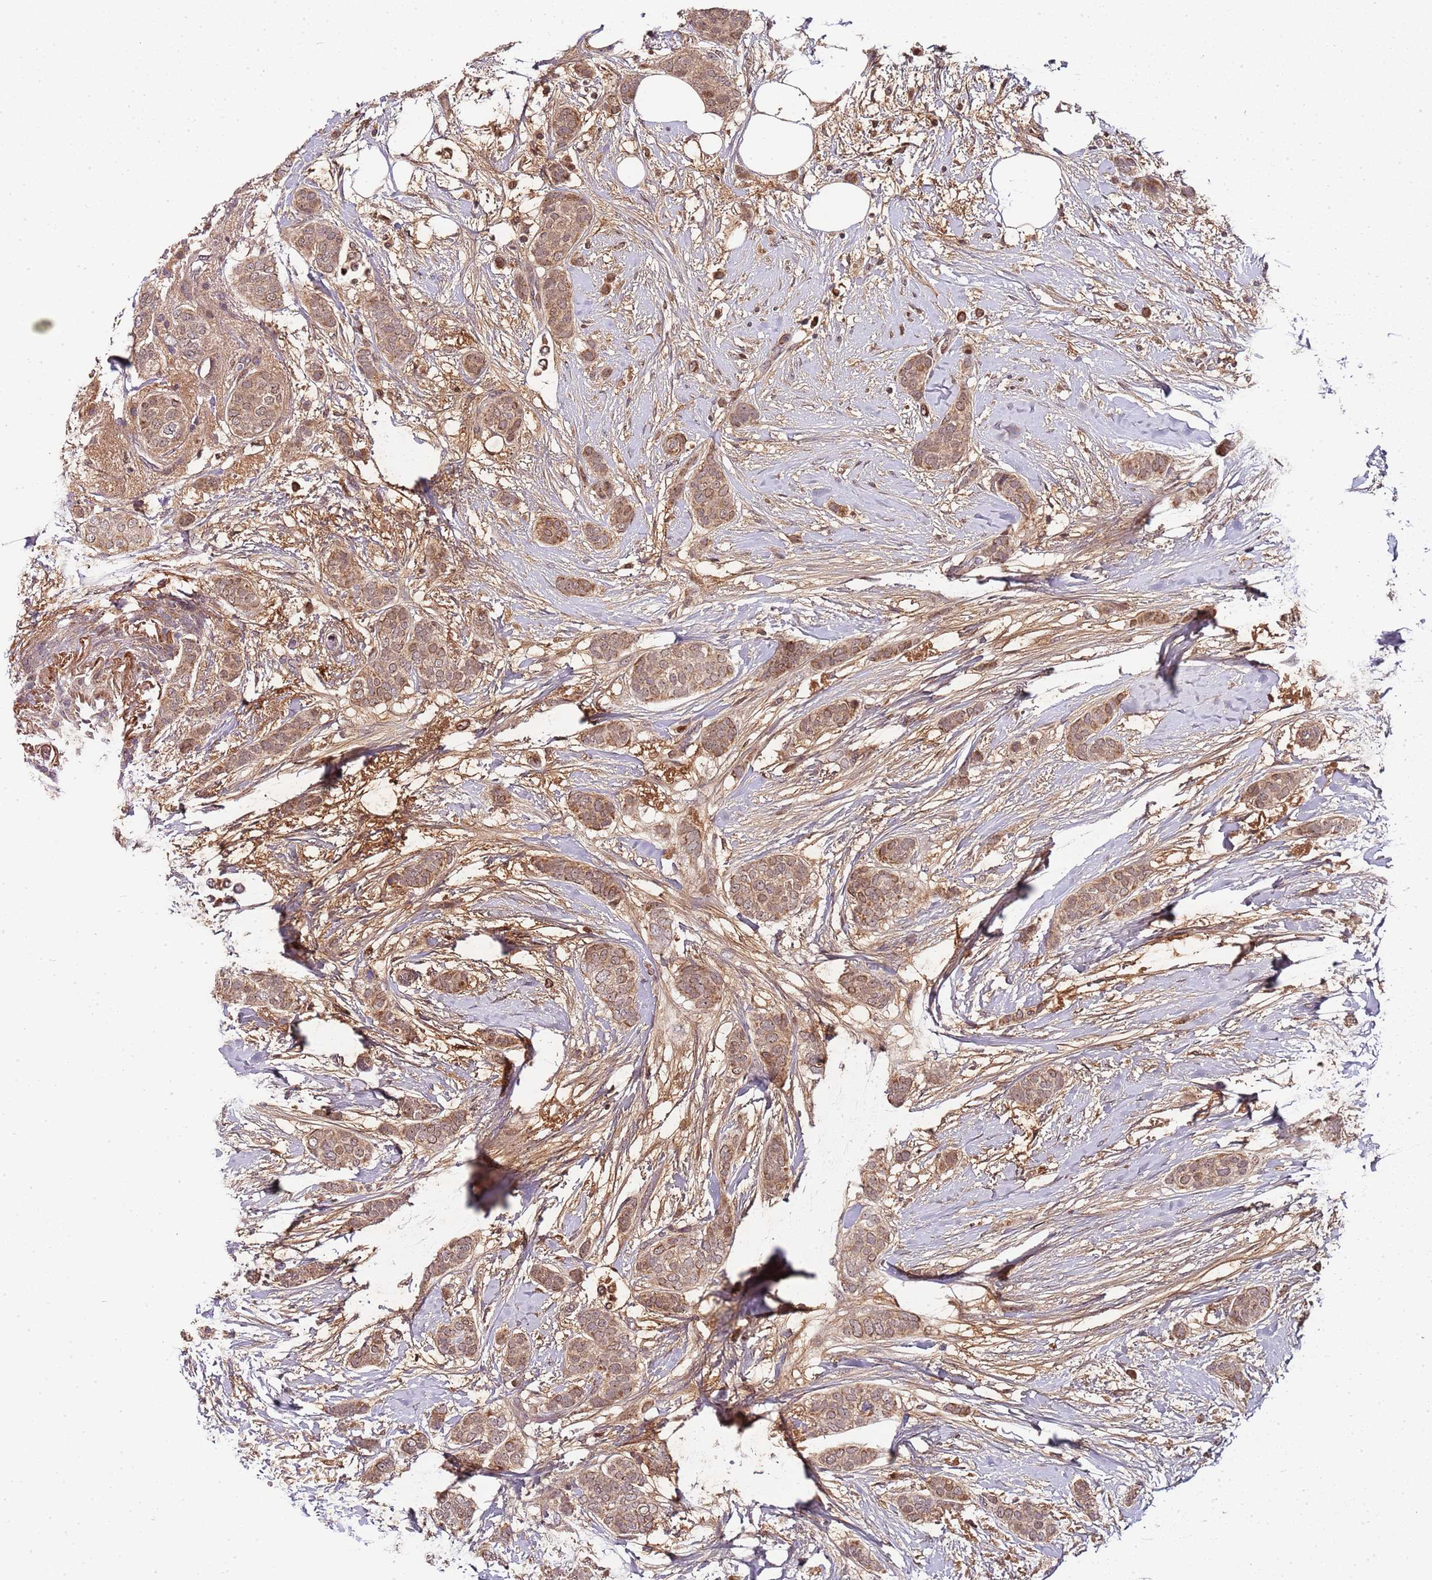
{"staining": {"intensity": "moderate", "quantity": ">75%", "location": "cytoplasmic/membranous"}, "tissue": "breast cancer", "cell_type": "Tumor cells", "image_type": "cancer", "snomed": [{"axis": "morphology", "description": "Duct carcinoma"}, {"axis": "topography", "description": "Breast"}], "caption": "Brown immunohistochemical staining in breast cancer (infiltrating ductal carcinoma) demonstrates moderate cytoplasmic/membranous expression in approximately >75% of tumor cells. The protein of interest is stained brown, and the nuclei are stained in blue (DAB IHC with brightfield microscopy, high magnification).", "gene": "EDC3", "patient": {"sex": "female", "age": 72}}